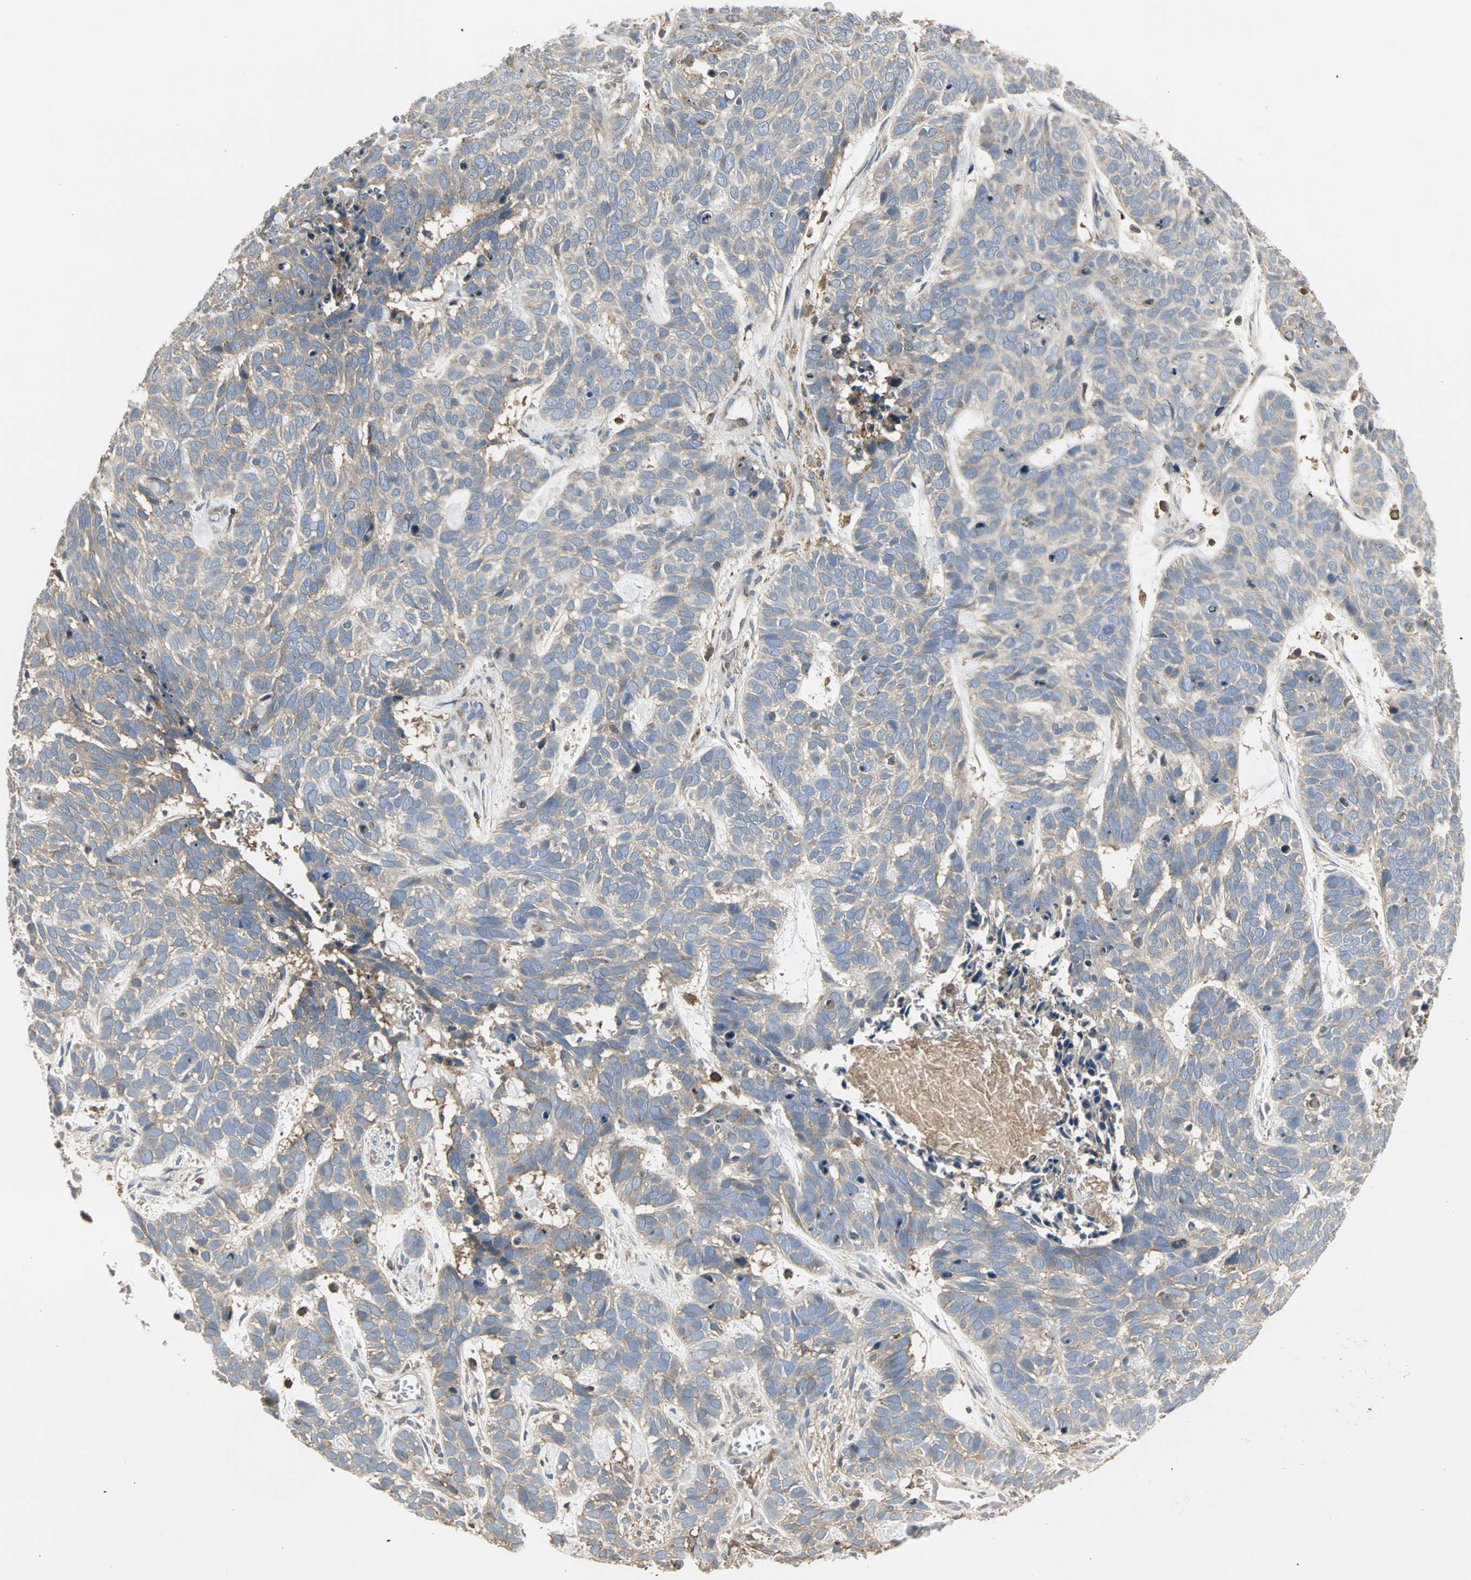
{"staining": {"intensity": "weak", "quantity": ">75%", "location": "cytoplasmic/membranous"}, "tissue": "skin cancer", "cell_type": "Tumor cells", "image_type": "cancer", "snomed": [{"axis": "morphology", "description": "Basal cell carcinoma"}, {"axis": "topography", "description": "Skin"}], "caption": "Tumor cells show low levels of weak cytoplasmic/membranous expression in approximately >75% of cells in human skin basal cell carcinoma.", "gene": "GNAI2", "patient": {"sex": "male", "age": 87}}